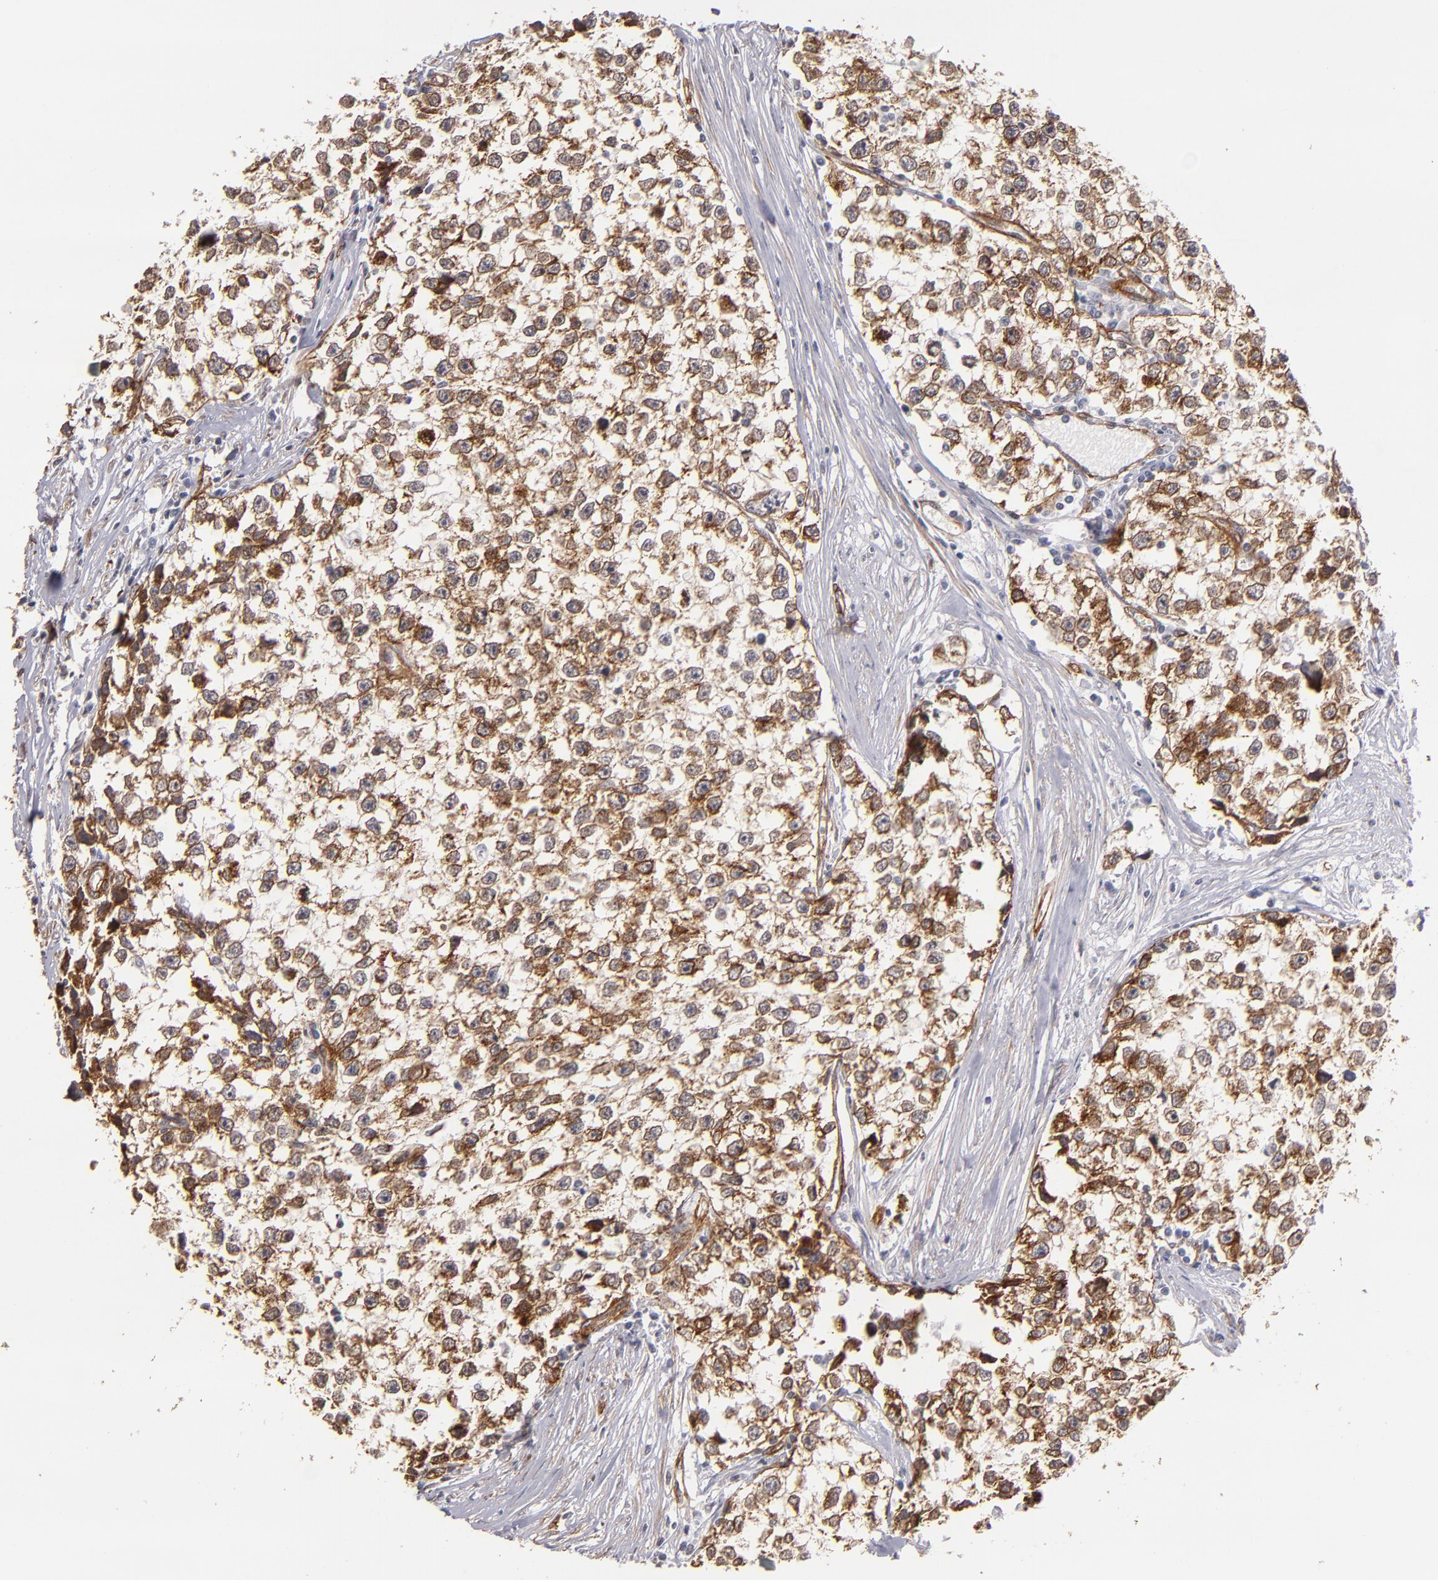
{"staining": {"intensity": "moderate", "quantity": ">75%", "location": "cytoplasmic/membranous"}, "tissue": "testis cancer", "cell_type": "Tumor cells", "image_type": "cancer", "snomed": [{"axis": "morphology", "description": "Seminoma, NOS"}, {"axis": "morphology", "description": "Carcinoma, Embryonal, NOS"}, {"axis": "topography", "description": "Testis"}], "caption": "Immunohistochemical staining of testis seminoma exhibits medium levels of moderate cytoplasmic/membranous protein staining in approximately >75% of tumor cells.", "gene": "LAMC1", "patient": {"sex": "male", "age": 30}}